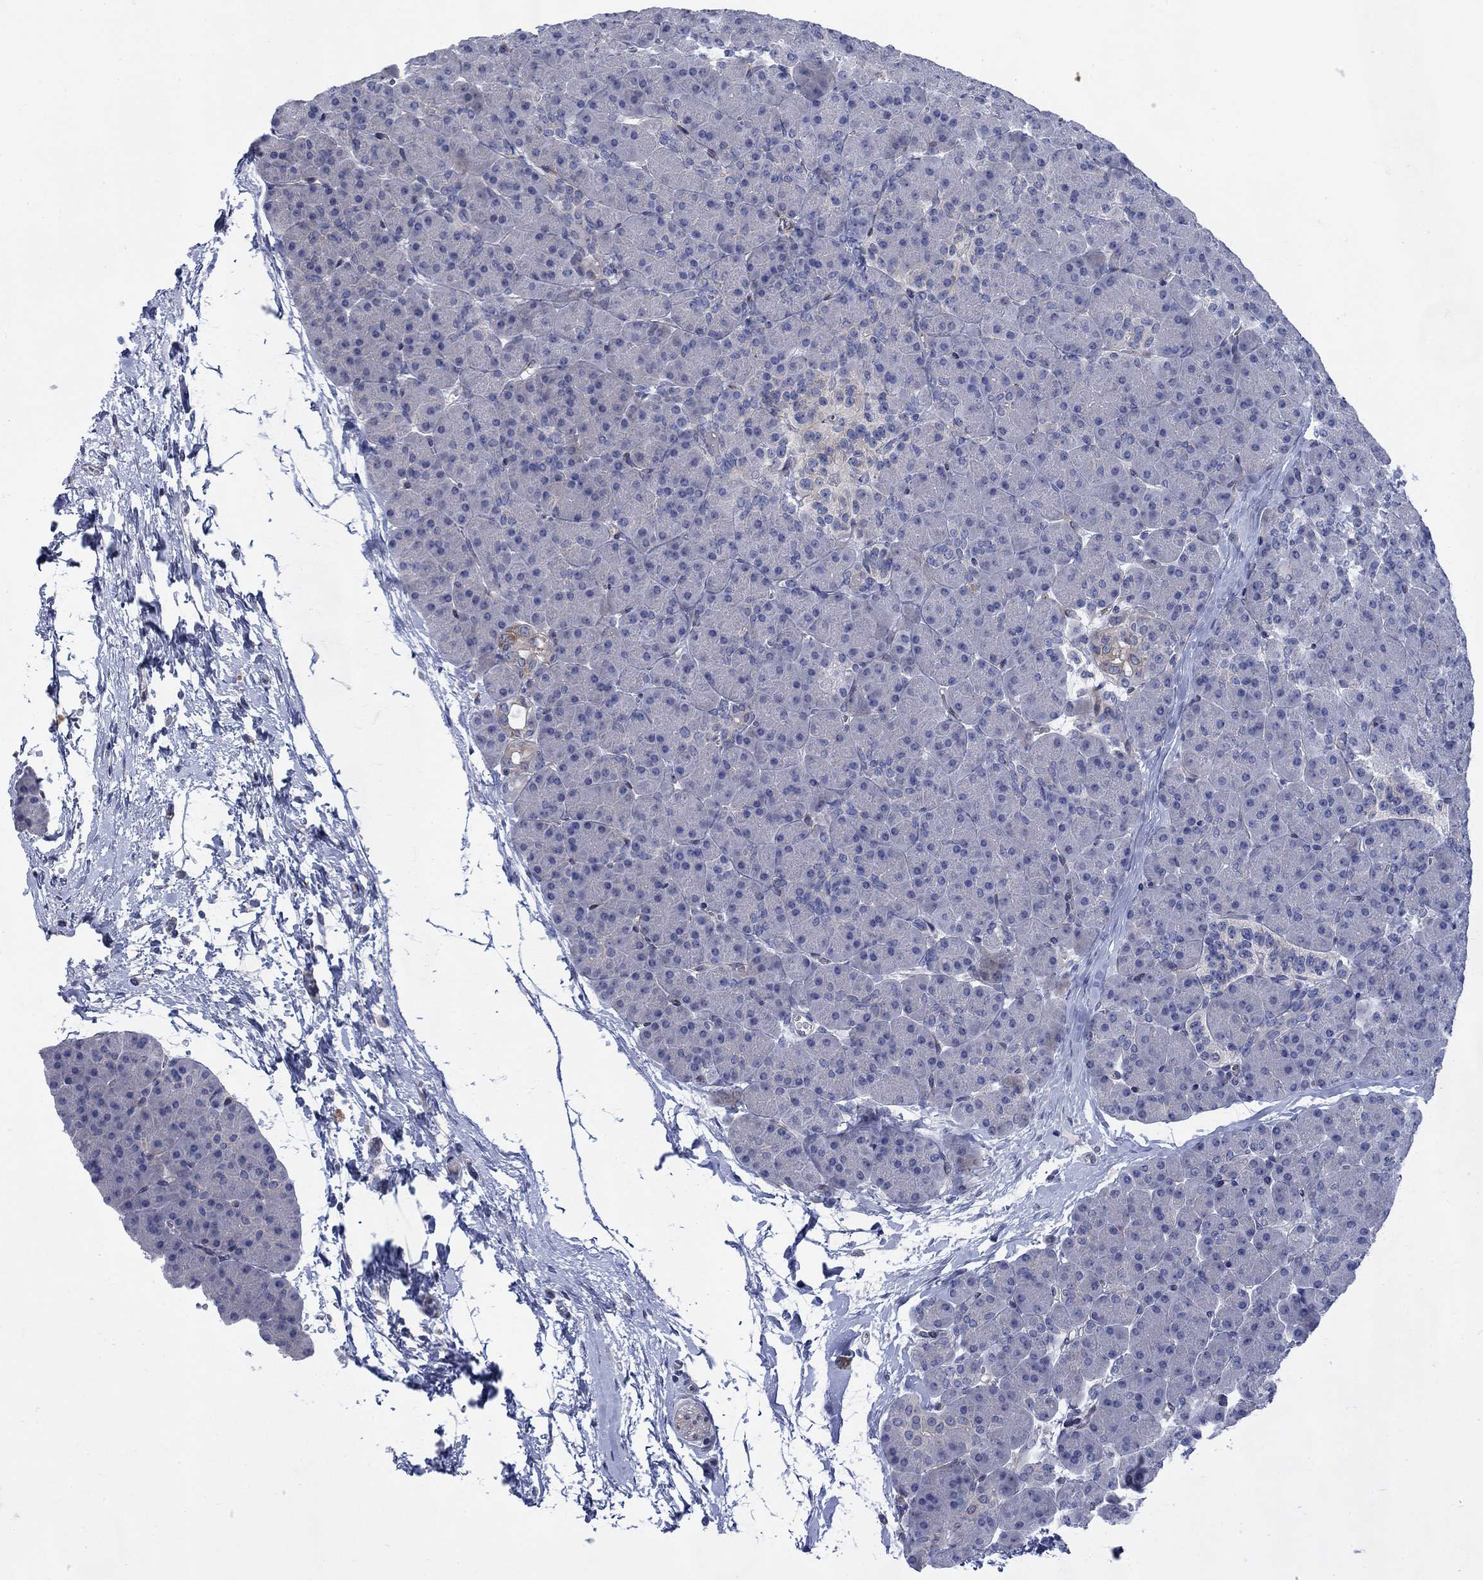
{"staining": {"intensity": "weak", "quantity": "<25%", "location": "cytoplasmic/membranous"}, "tissue": "pancreas", "cell_type": "Exocrine glandular cells", "image_type": "normal", "snomed": [{"axis": "morphology", "description": "Normal tissue, NOS"}, {"axis": "topography", "description": "Pancreas"}], "caption": "IHC micrograph of normal pancreas: pancreas stained with DAB (3,3'-diaminobenzidine) demonstrates no significant protein expression in exocrine glandular cells.", "gene": "FXR1", "patient": {"sex": "female", "age": 44}}